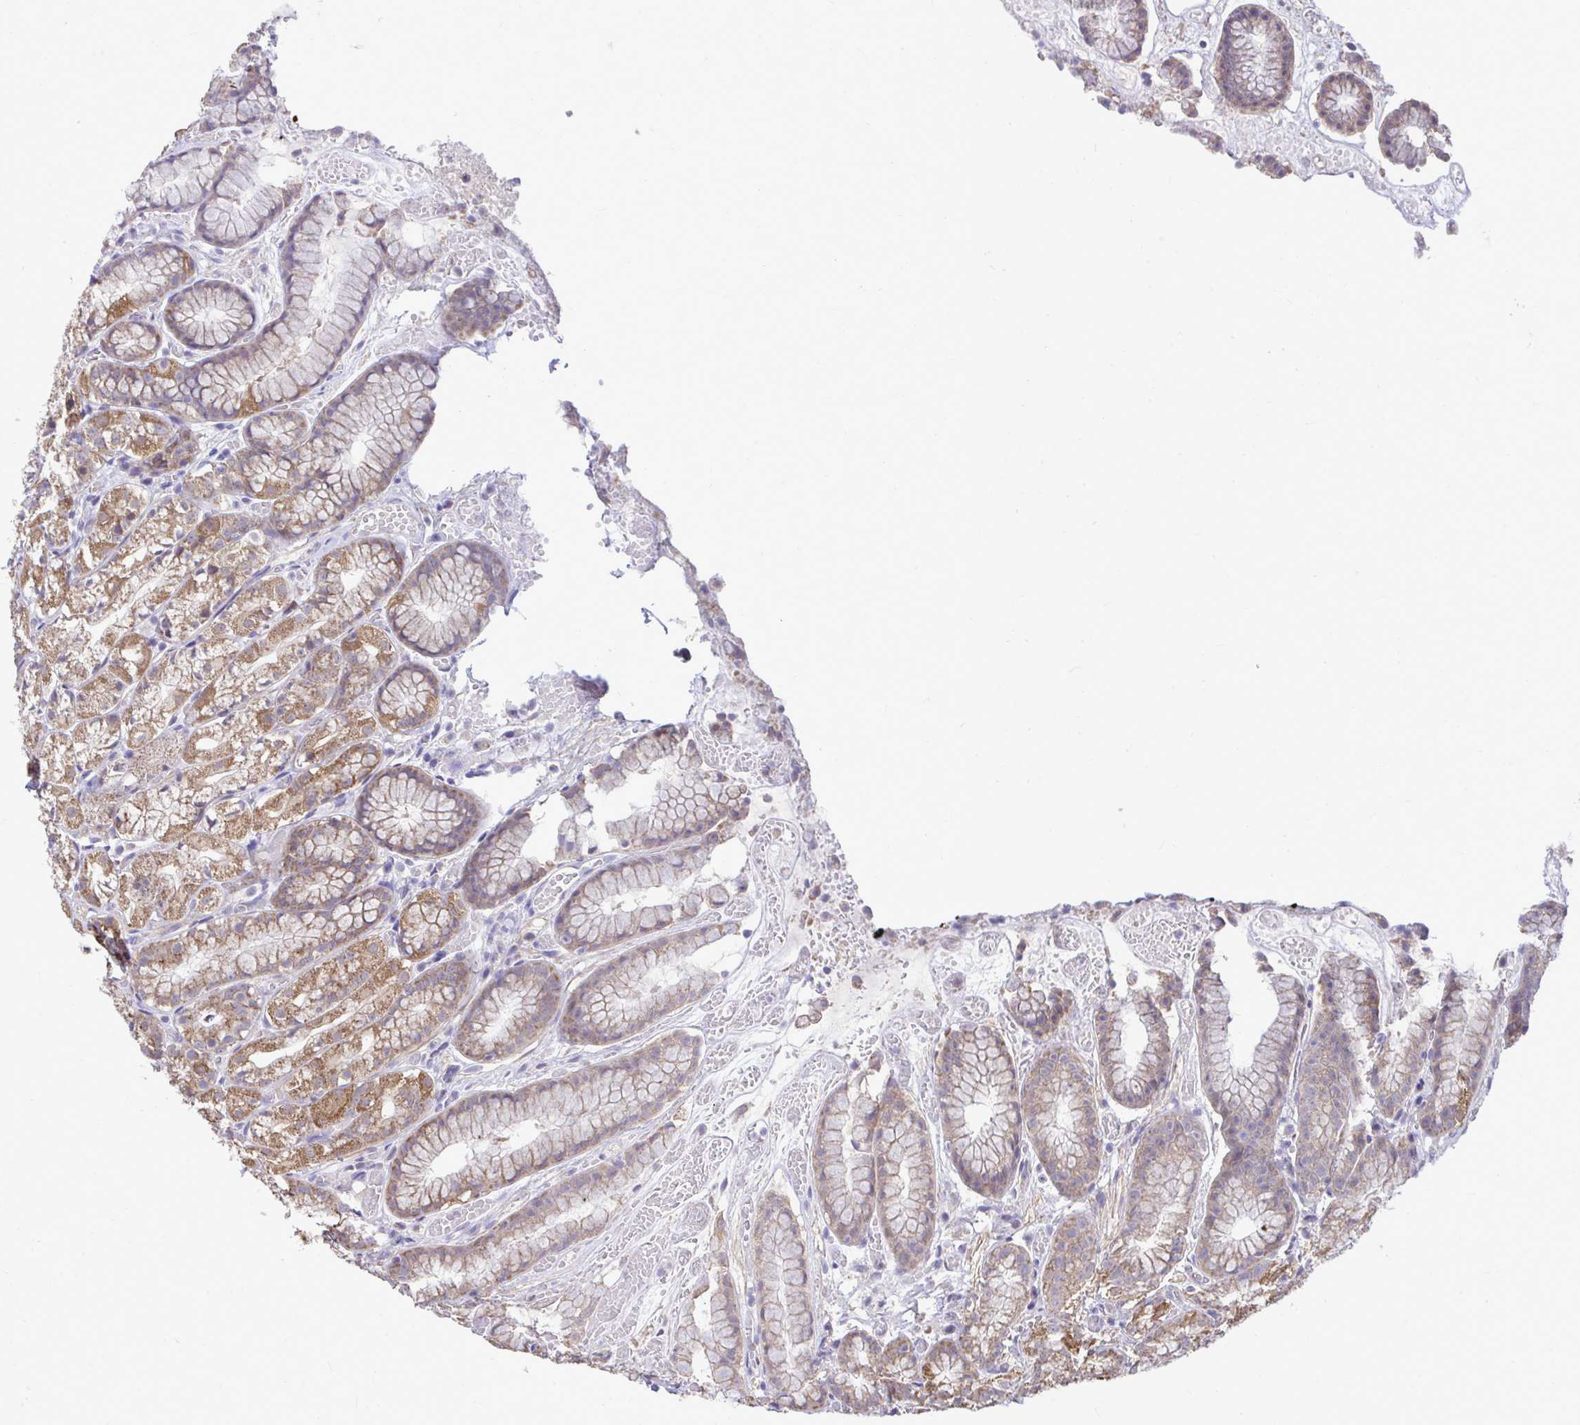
{"staining": {"intensity": "moderate", "quantity": "25%-75%", "location": "cytoplasmic/membranous"}, "tissue": "stomach", "cell_type": "Glandular cells", "image_type": "normal", "snomed": [{"axis": "morphology", "description": "Normal tissue, NOS"}, {"axis": "topography", "description": "Smooth muscle"}, {"axis": "topography", "description": "Stomach"}], "caption": "Stomach was stained to show a protein in brown. There is medium levels of moderate cytoplasmic/membranous staining in approximately 25%-75% of glandular cells. Using DAB (brown) and hematoxylin (blue) stains, captured at high magnification using brightfield microscopy.", "gene": "ENSG00000269547", "patient": {"sex": "male", "age": 70}}